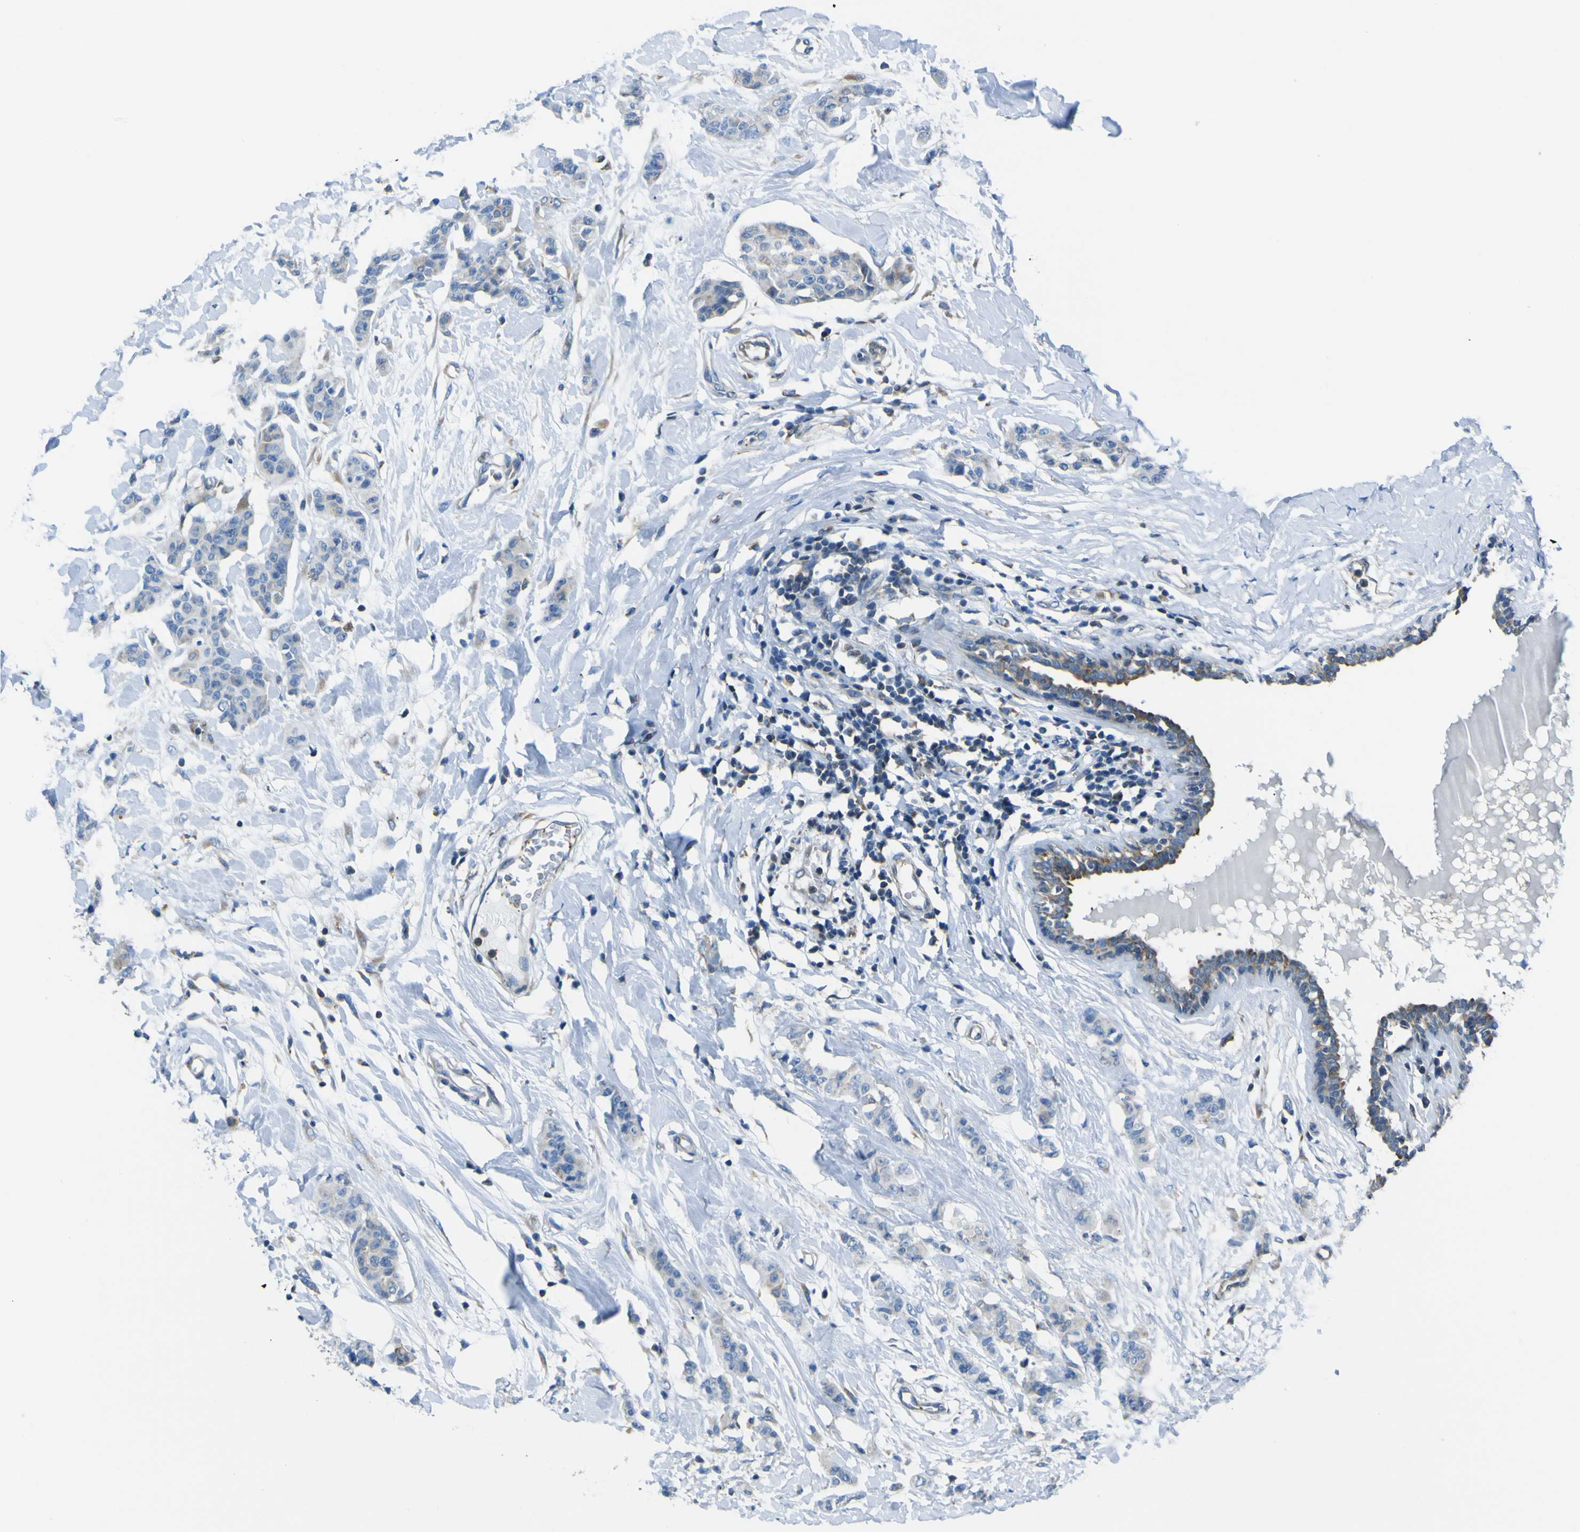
{"staining": {"intensity": "moderate", "quantity": "<25%", "location": "cytoplasmic/membranous"}, "tissue": "breast cancer", "cell_type": "Tumor cells", "image_type": "cancer", "snomed": [{"axis": "morphology", "description": "Normal tissue, NOS"}, {"axis": "morphology", "description": "Duct carcinoma"}, {"axis": "topography", "description": "Breast"}], "caption": "A photomicrograph of human invasive ductal carcinoma (breast) stained for a protein displays moderate cytoplasmic/membranous brown staining in tumor cells.", "gene": "STIM1", "patient": {"sex": "female", "age": 40}}